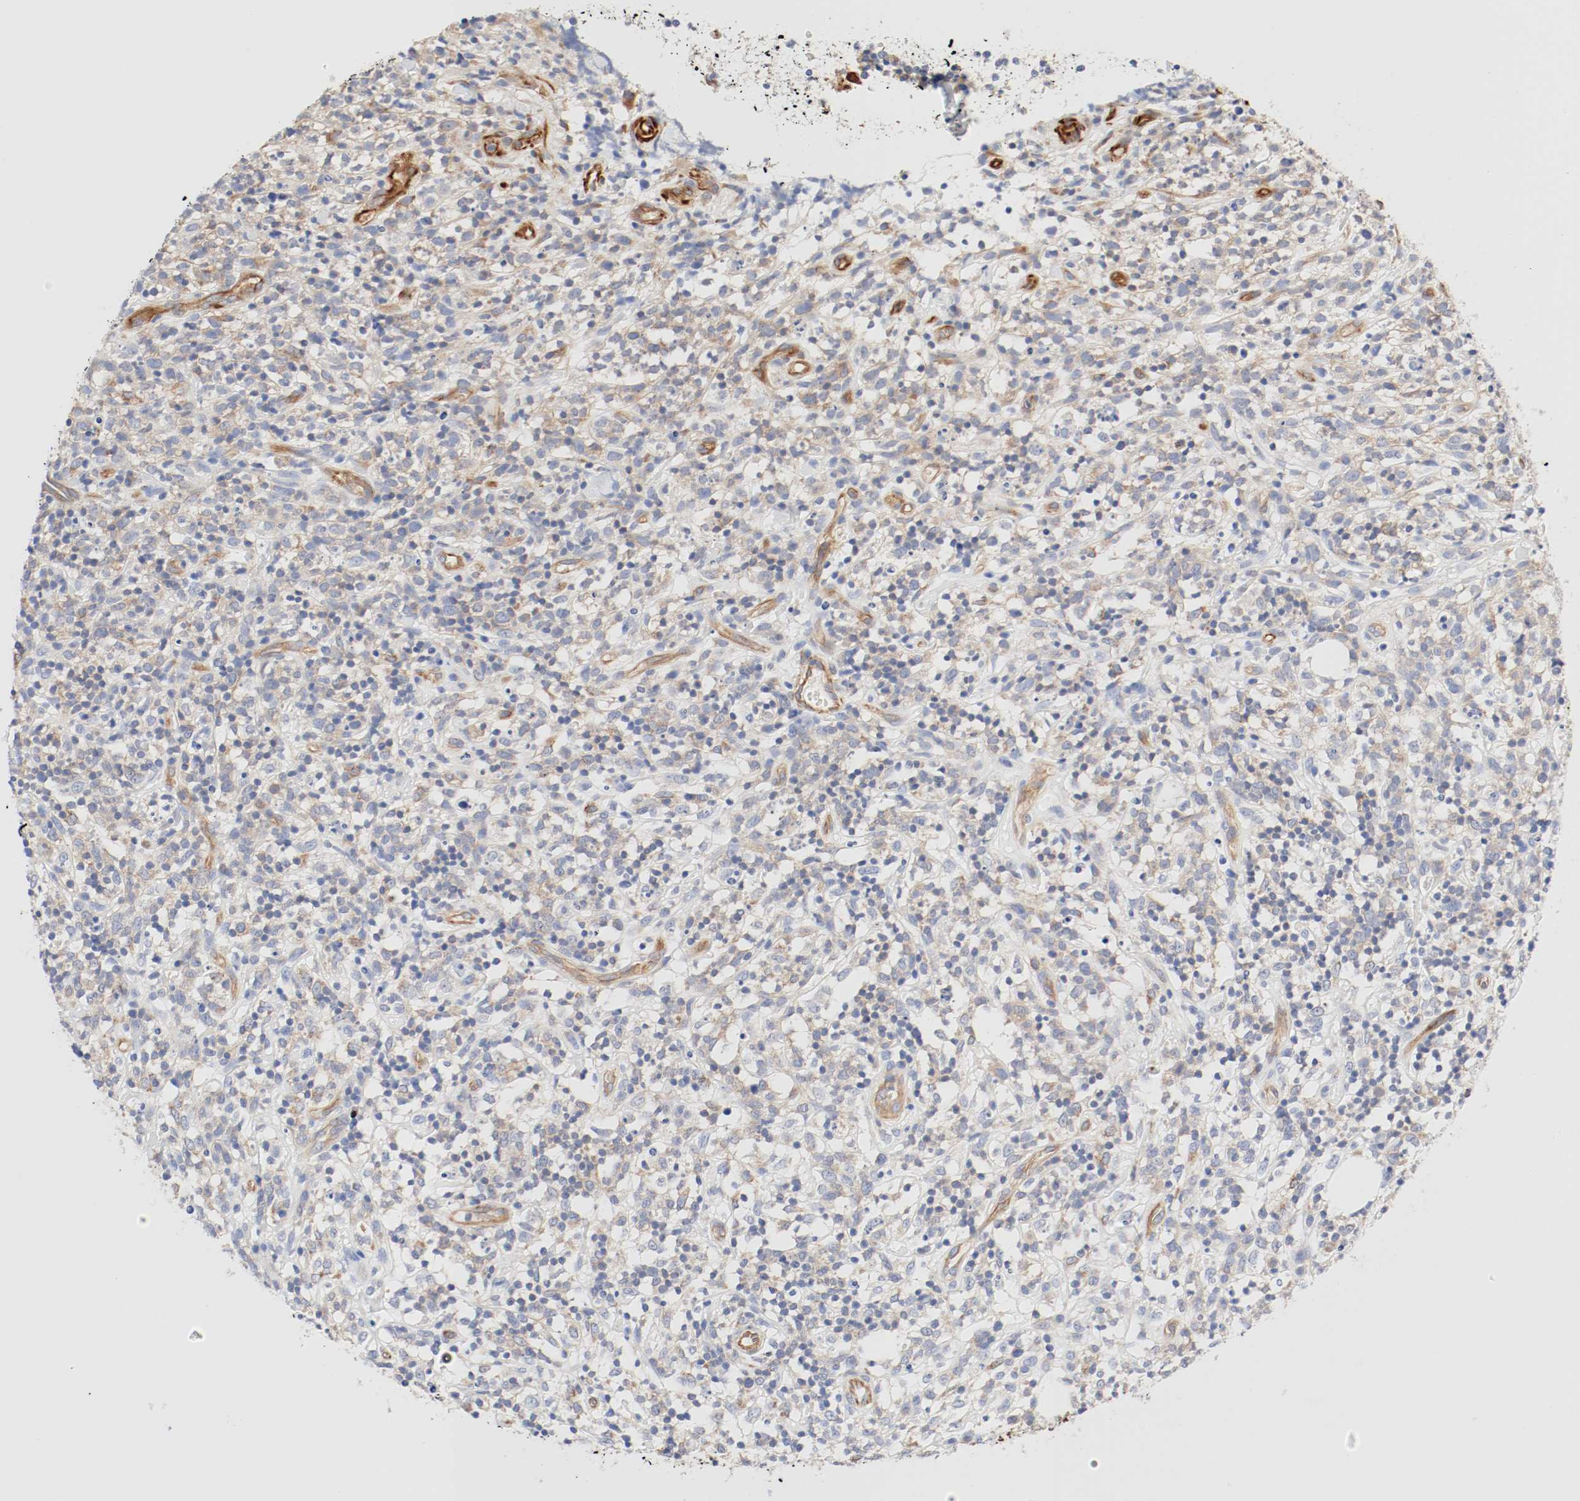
{"staining": {"intensity": "moderate", "quantity": ">75%", "location": "cytoplasmic/membranous"}, "tissue": "lymphoma", "cell_type": "Tumor cells", "image_type": "cancer", "snomed": [{"axis": "morphology", "description": "Malignant lymphoma, non-Hodgkin's type, High grade"}, {"axis": "topography", "description": "Lymph node"}], "caption": "Moderate cytoplasmic/membranous protein staining is seen in approximately >75% of tumor cells in lymphoma. (DAB (3,3'-diaminobenzidine) = brown stain, brightfield microscopy at high magnification).", "gene": "GIT1", "patient": {"sex": "female", "age": 73}}